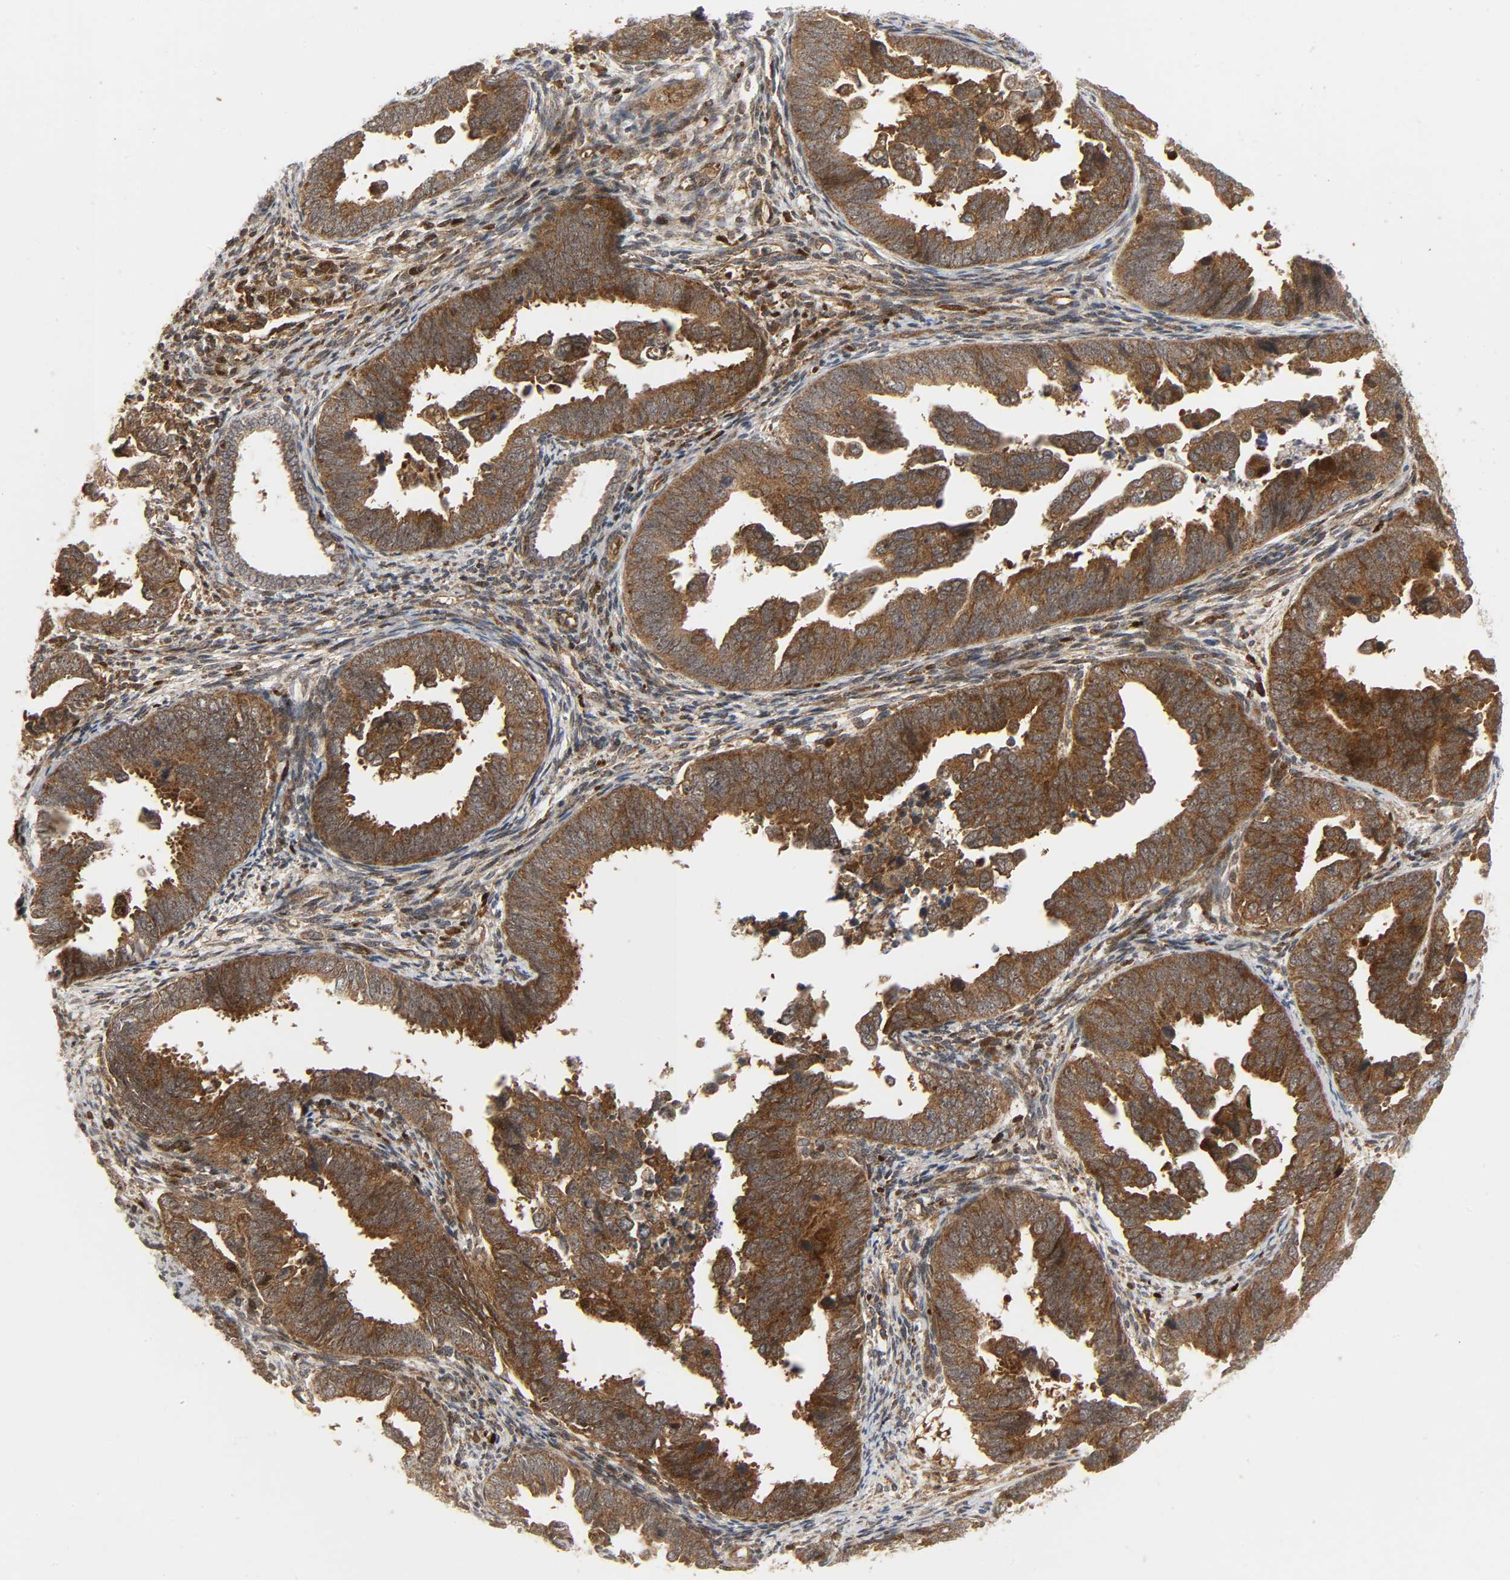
{"staining": {"intensity": "strong", "quantity": ">75%", "location": "cytoplasmic/membranous"}, "tissue": "endometrial cancer", "cell_type": "Tumor cells", "image_type": "cancer", "snomed": [{"axis": "morphology", "description": "Adenocarcinoma, NOS"}, {"axis": "topography", "description": "Endometrium"}], "caption": "Immunohistochemistry histopathology image of adenocarcinoma (endometrial) stained for a protein (brown), which exhibits high levels of strong cytoplasmic/membranous staining in approximately >75% of tumor cells.", "gene": "CHUK", "patient": {"sex": "female", "age": 75}}